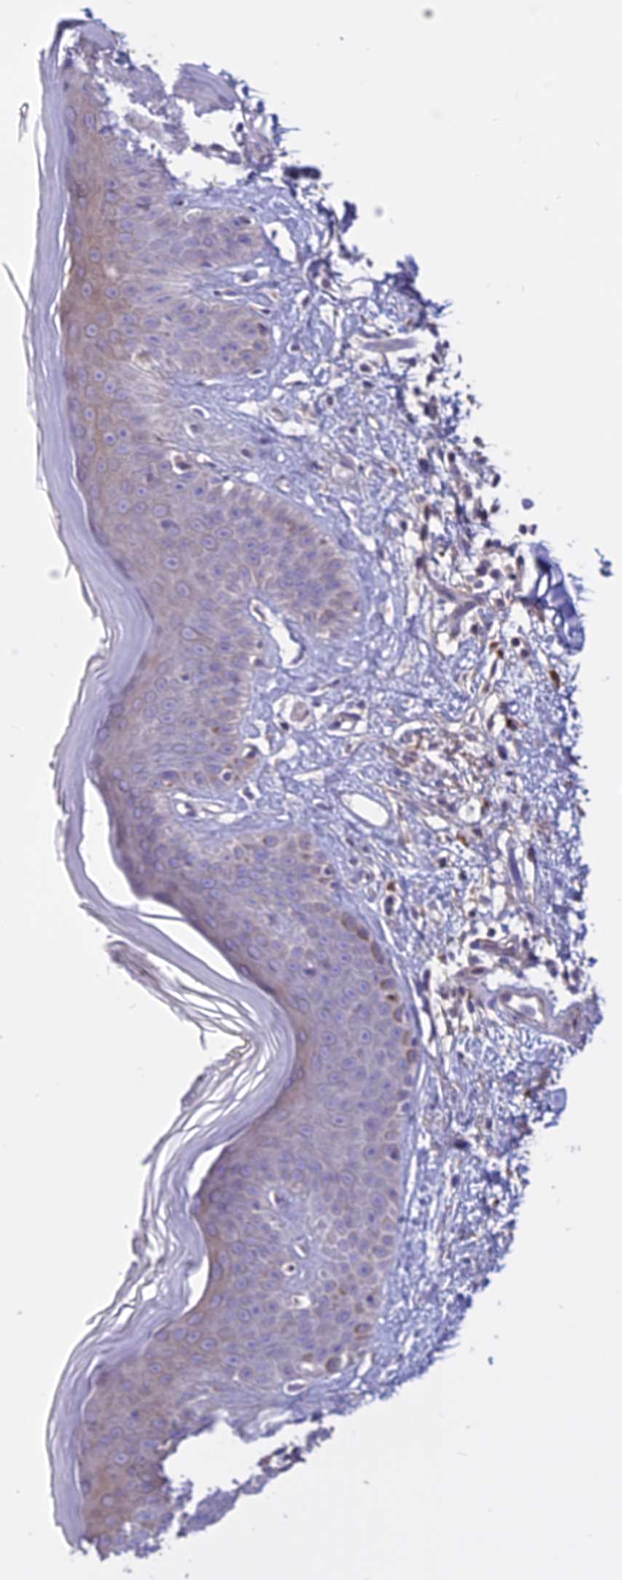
{"staining": {"intensity": "negative", "quantity": "none", "location": "none"}, "tissue": "skin", "cell_type": "Fibroblasts", "image_type": "normal", "snomed": [{"axis": "morphology", "description": "Normal tissue, NOS"}, {"axis": "topography", "description": "Skin"}], "caption": "Skin stained for a protein using IHC shows no staining fibroblasts.", "gene": "SPHKAP", "patient": {"sex": "female", "age": 64}}